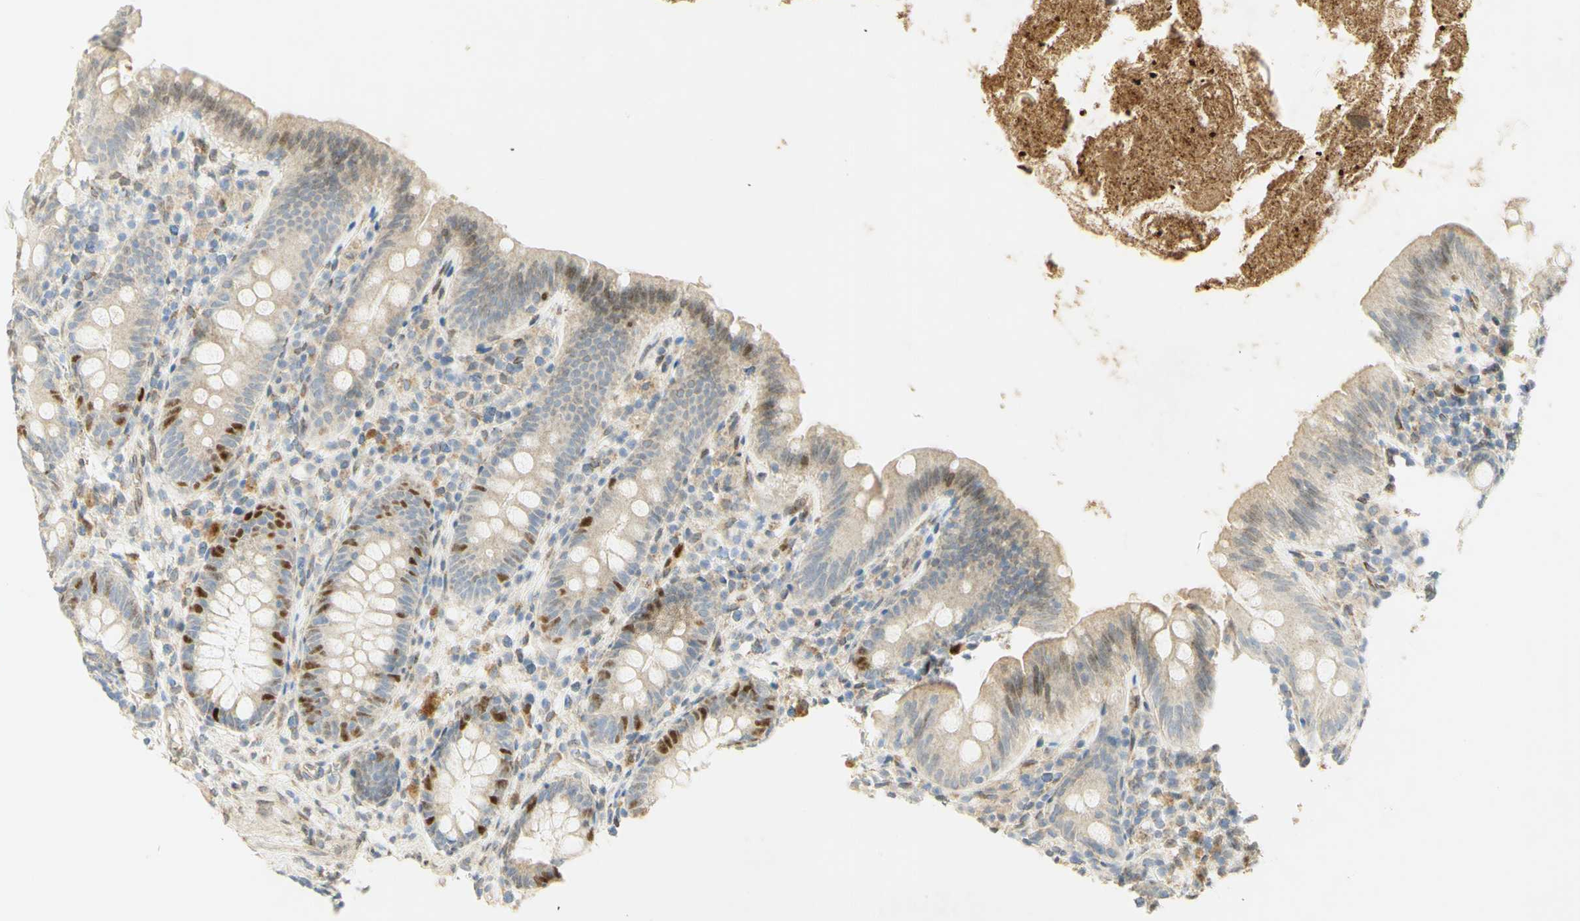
{"staining": {"intensity": "strong", "quantity": "<25%", "location": "nuclear"}, "tissue": "appendix", "cell_type": "Glandular cells", "image_type": "normal", "snomed": [{"axis": "morphology", "description": "Normal tissue, NOS"}, {"axis": "topography", "description": "Appendix"}], "caption": "DAB immunohistochemical staining of benign appendix shows strong nuclear protein positivity in about <25% of glandular cells. Nuclei are stained in blue.", "gene": "E2F1", "patient": {"sex": "male", "age": 52}}